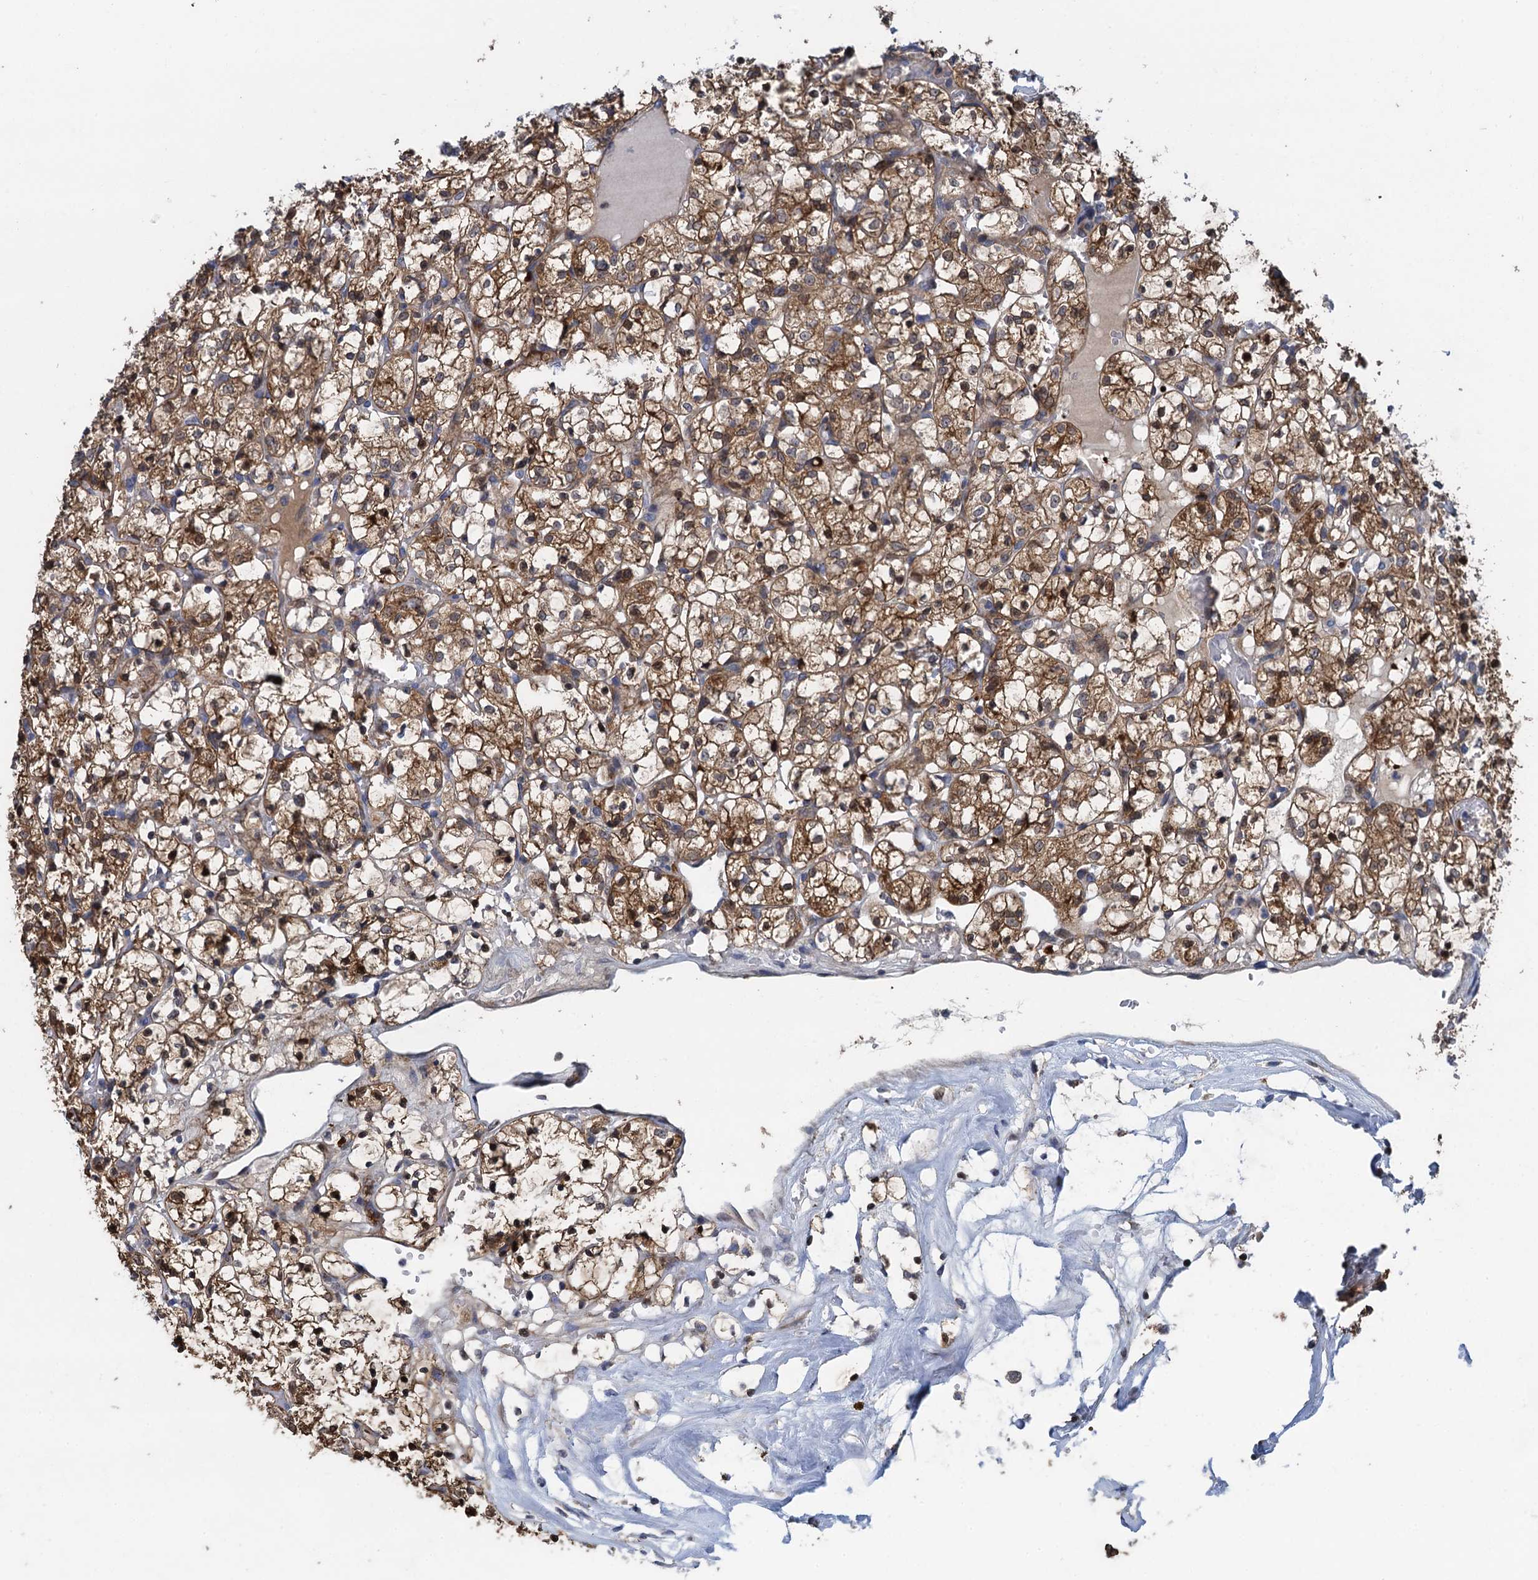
{"staining": {"intensity": "moderate", "quantity": ">75%", "location": "cytoplasmic/membranous"}, "tissue": "renal cancer", "cell_type": "Tumor cells", "image_type": "cancer", "snomed": [{"axis": "morphology", "description": "Adenocarcinoma, NOS"}, {"axis": "topography", "description": "Kidney"}], "caption": "Immunohistochemical staining of human renal cancer (adenocarcinoma) exhibits moderate cytoplasmic/membranous protein positivity in approximately >75% of tumor cells.", "gene": "CNTN5", "patient": {"sex": "female", "age": 69}}